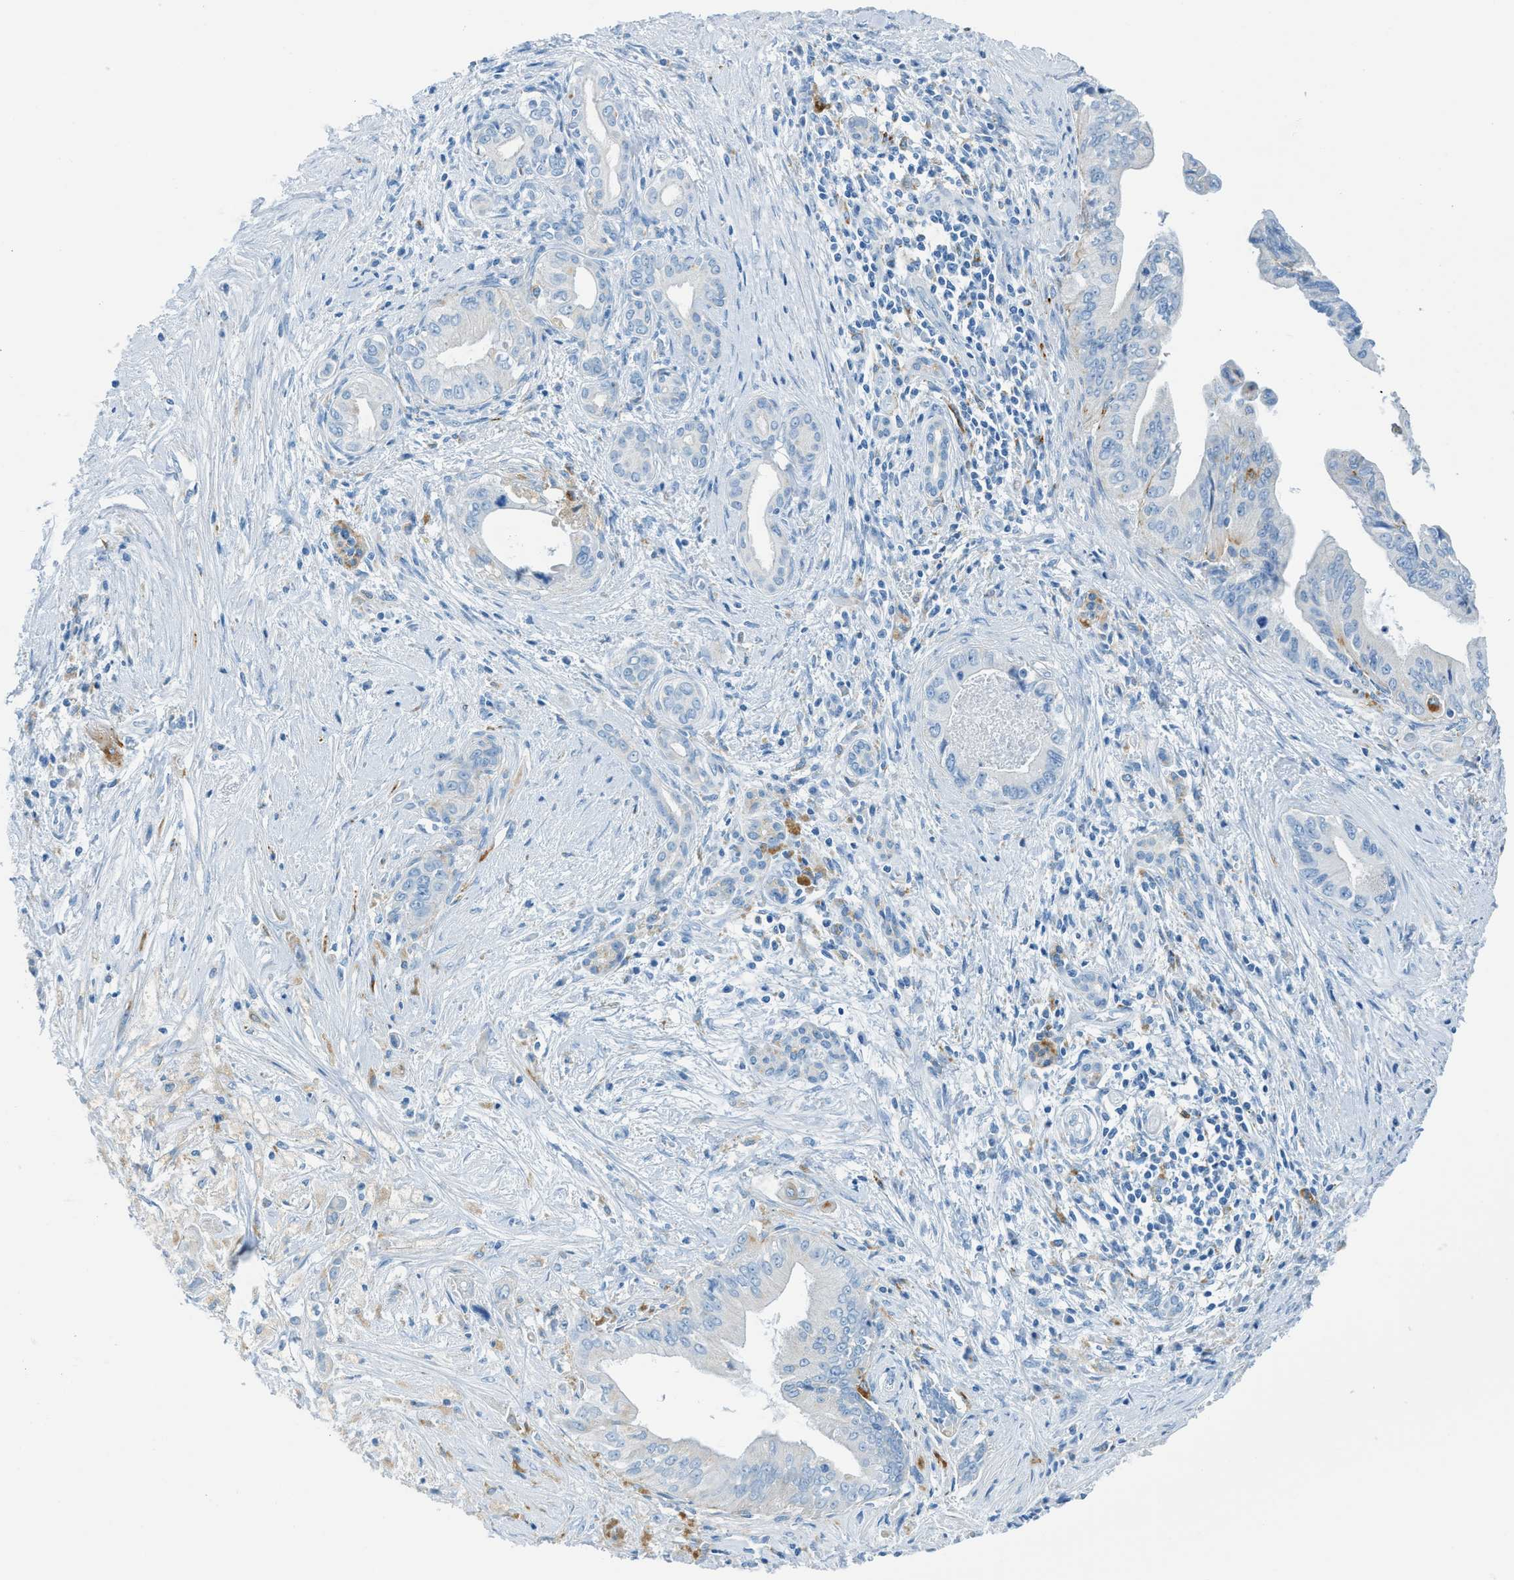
{"staining": {"intensity": "negative", "quantity": "none", "location": "none"}, "tissue": "pancreatic cancer", "cell_type": "Tumor cells", "image_type": "cancer", "snomed": [{"axis": "morphology", "description": "Adenocarcinoma, NOS"}, {"axis": "topography", "description": "Pancreas"}], "caption": "This is an immunohistochemistry (IHC) micrograph of human pancreatic adenocarcinoma. There is no expression in tumor cells.", "gene": "C21orf62", "patient": {"sex": "female", "age": 73}}